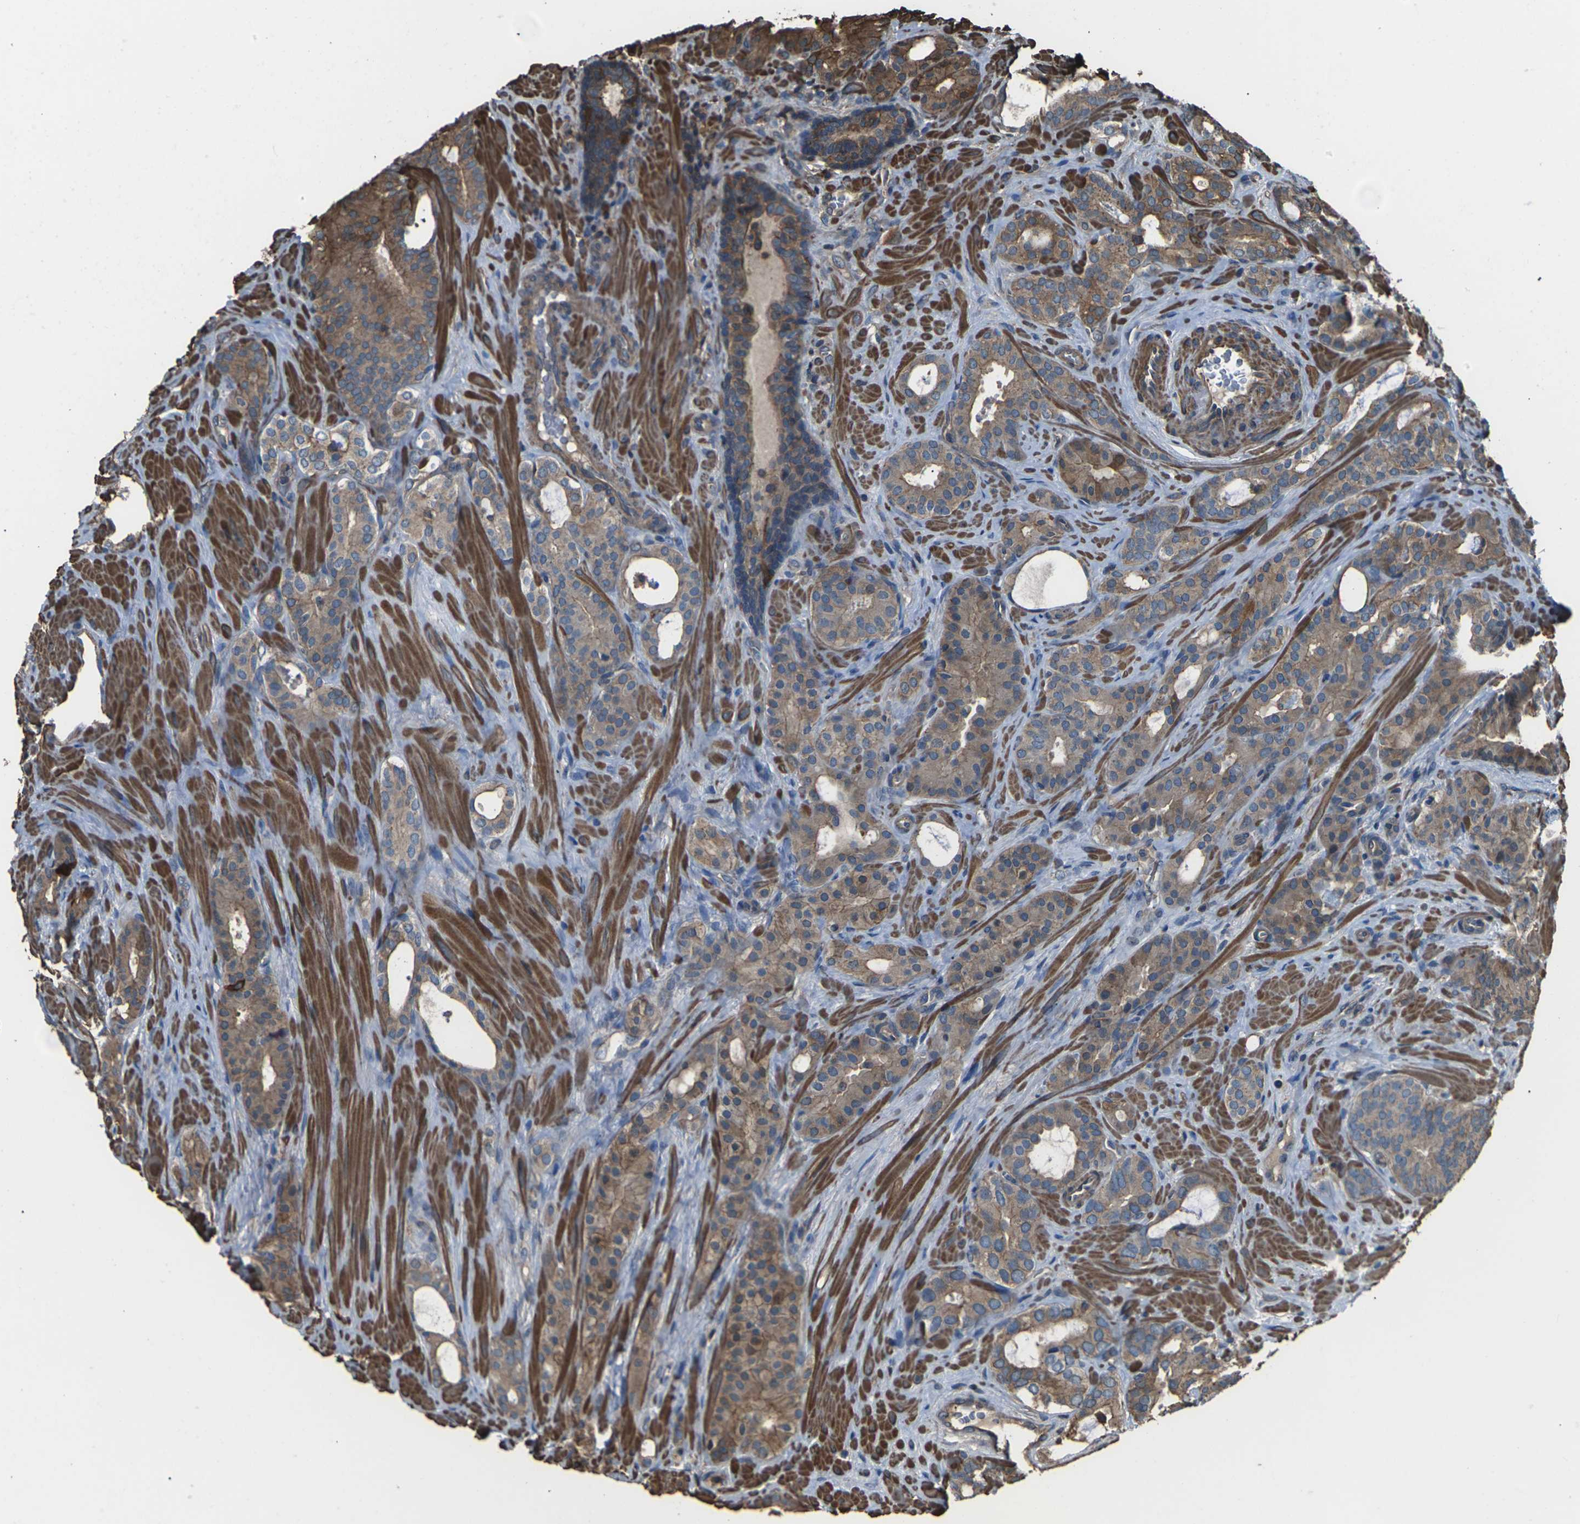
{"staining": {"intensity": "moderate", "quantity": ">75%", "location": "cytoplasmic/membranous"}, "tissue": "prostate cancer", "cell_type": "Tumor cells", "image_type": "cancer", "snomed": [{"axis": "morphology", "description": "Adenocarcinoma, Low grade"}, {"axis": "topography", "description": "Prostate"}], "caption": "Immunohistochemistry (IHC) of prostate cancer (low-grade adenocarcinoma) demonstrates medium levels of moderate cytoplasmic/membranous expression in approximately >75% of tumor cells.", "gene": "DHPS", "patient": {"sex": "male", "age": 63}}